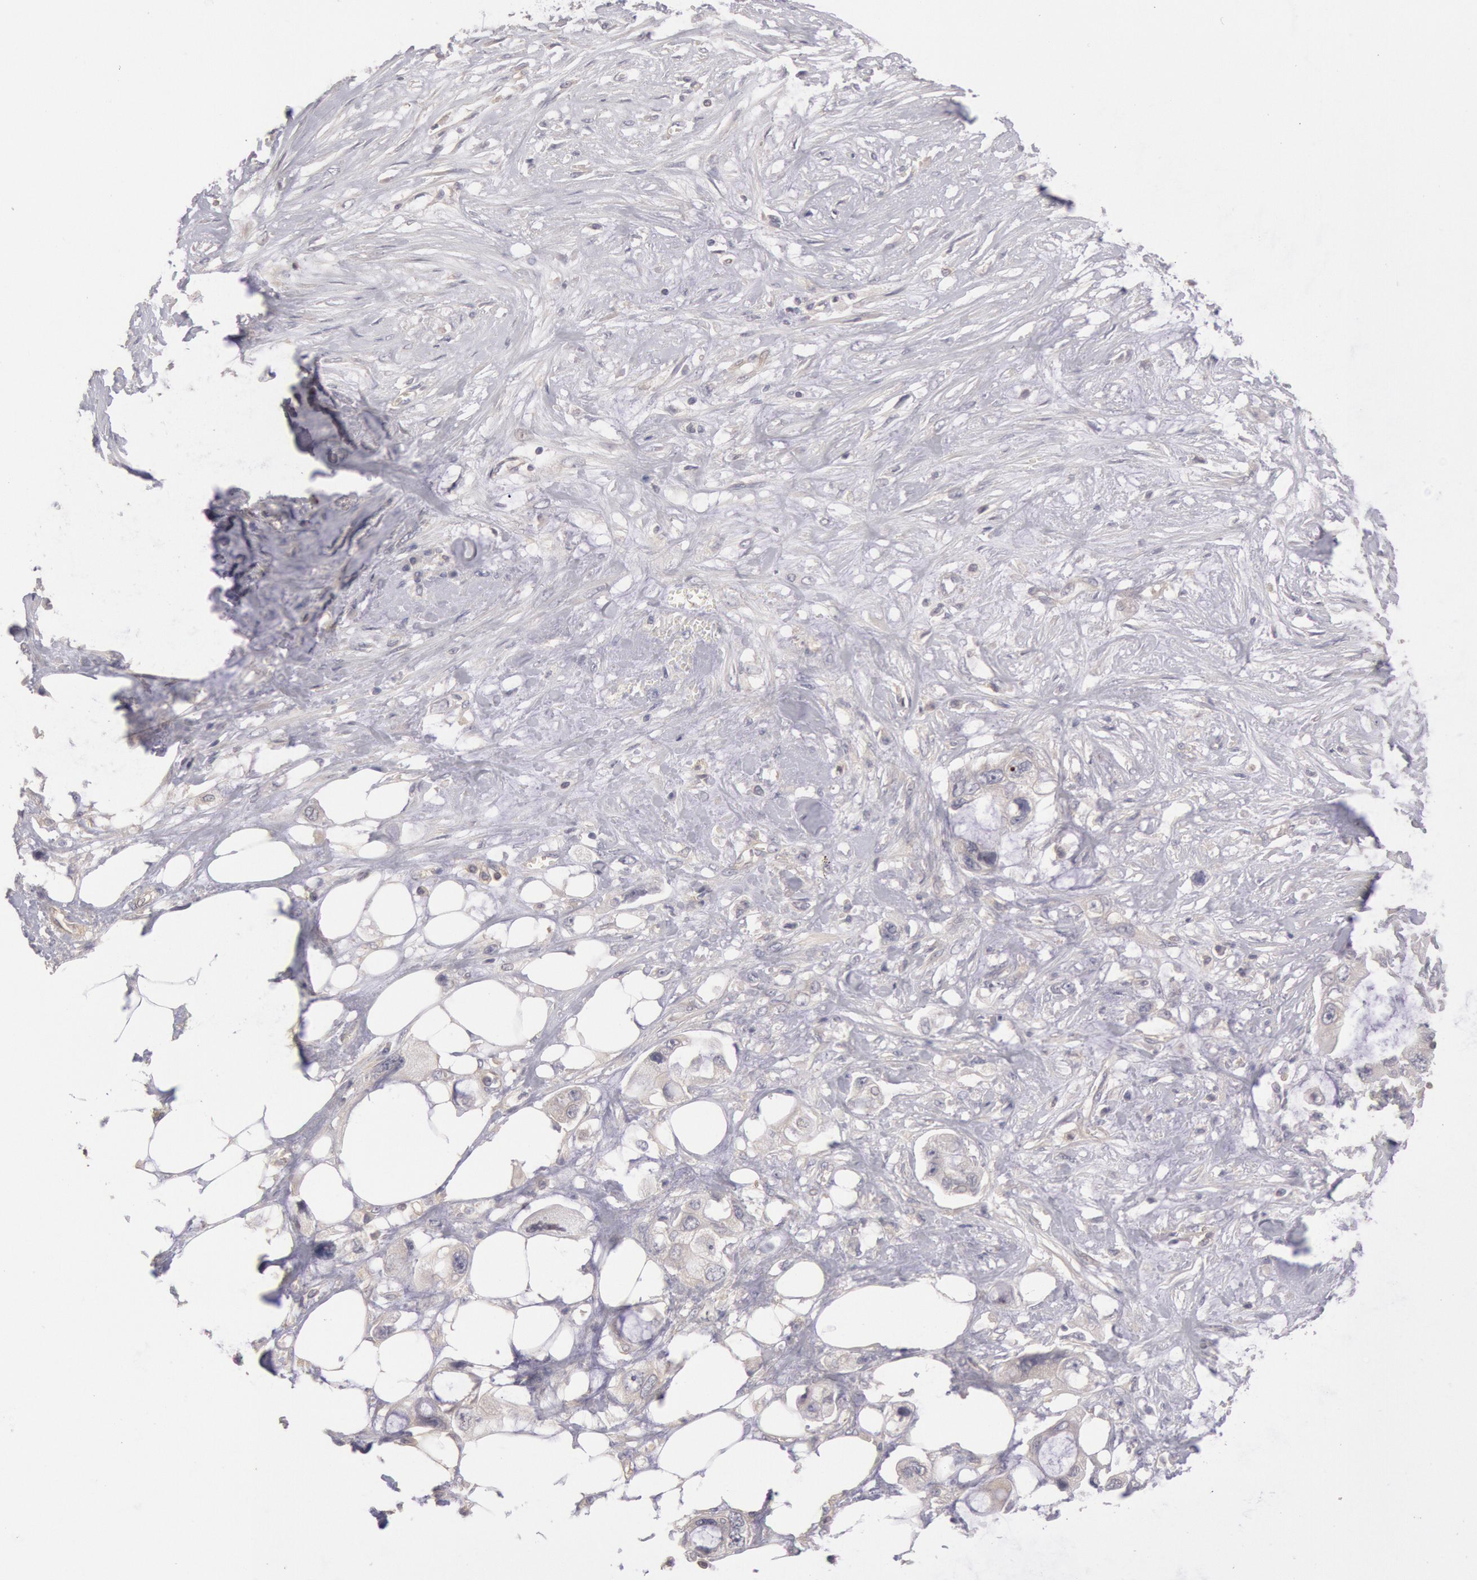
{"staining": {"intensity": "negative", "quantity": "none", "location": "none"}, "tissue": "pancreatic cancer", "cell_type": "Tumor cells", "image_type": "cancer", "snomed": [{"axis": "morphology", "description": "Adenocarcinoma, NOS"}, {"axis": "topography", "description": "Pancreas"}, {"axis": "topography", "description": "Stomach, upper"}], "caption": "Protein analysis of pancreatic adenocarcinoma exhibits no significant expression in tumor cells.", "gene": "PIK3R1", "patient": {"sex": "male", "age": 77}}